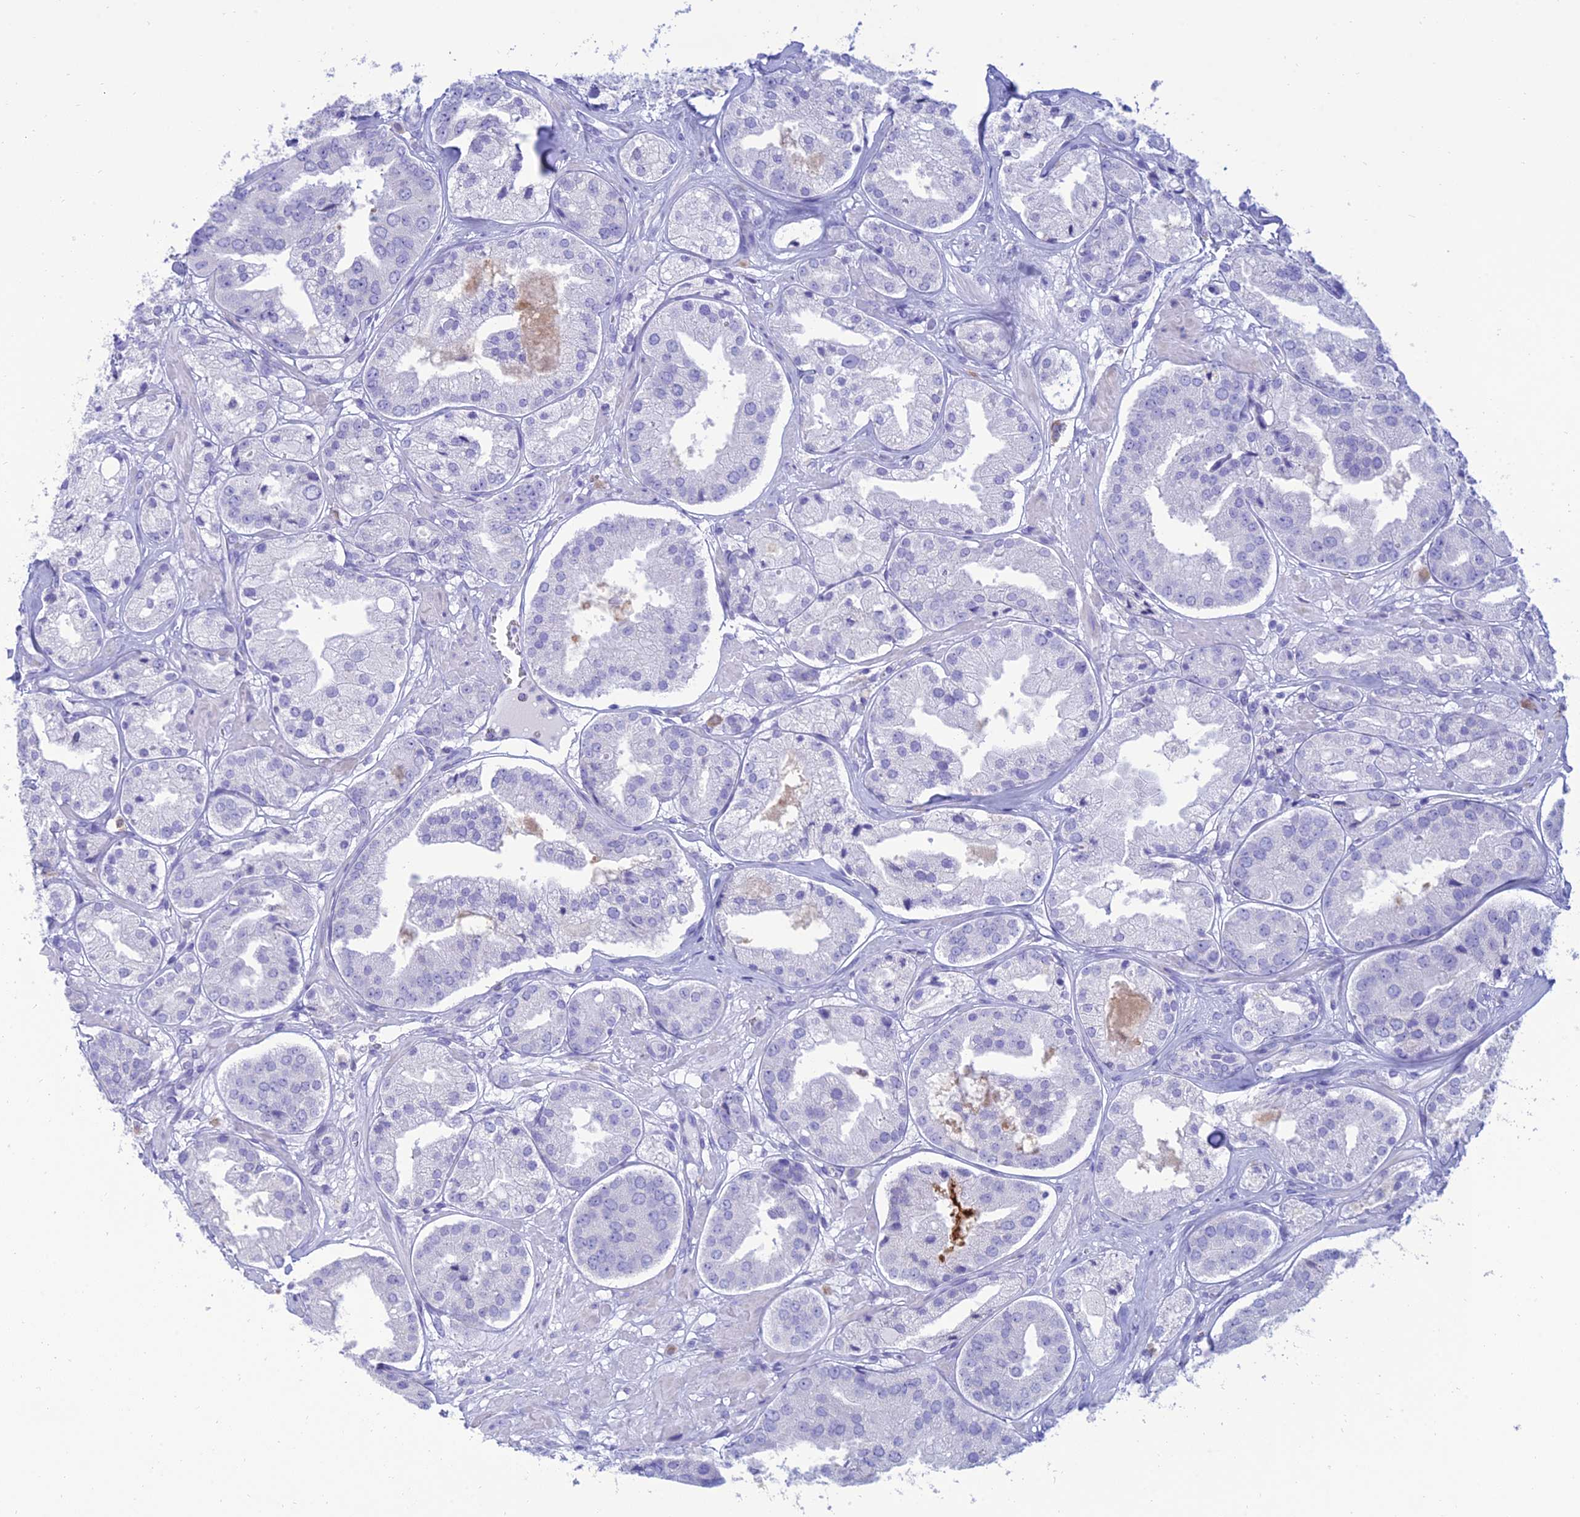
{"staining": {"intensity": "negative", "quantity": "none", "location": "none"}, "tissue": "prostate cancer", "cell_type": "Tumor cells", "image_type": "cancer", "snomed": [{"axis": "morphology", "description": "Adenocarcinoma, High grade"}, {"axis": "topography", "description": "Prostate"}], "caption": "High magnification brightfield microscopy of prostate cancer (high-grade adenocarcinoma) stained with DAB (brown) and counterstained with hematoxylin (blue): tumor cells show no significant staining.", "gene": "MAL2", "patient": {"sex": "male", "age": 63}}